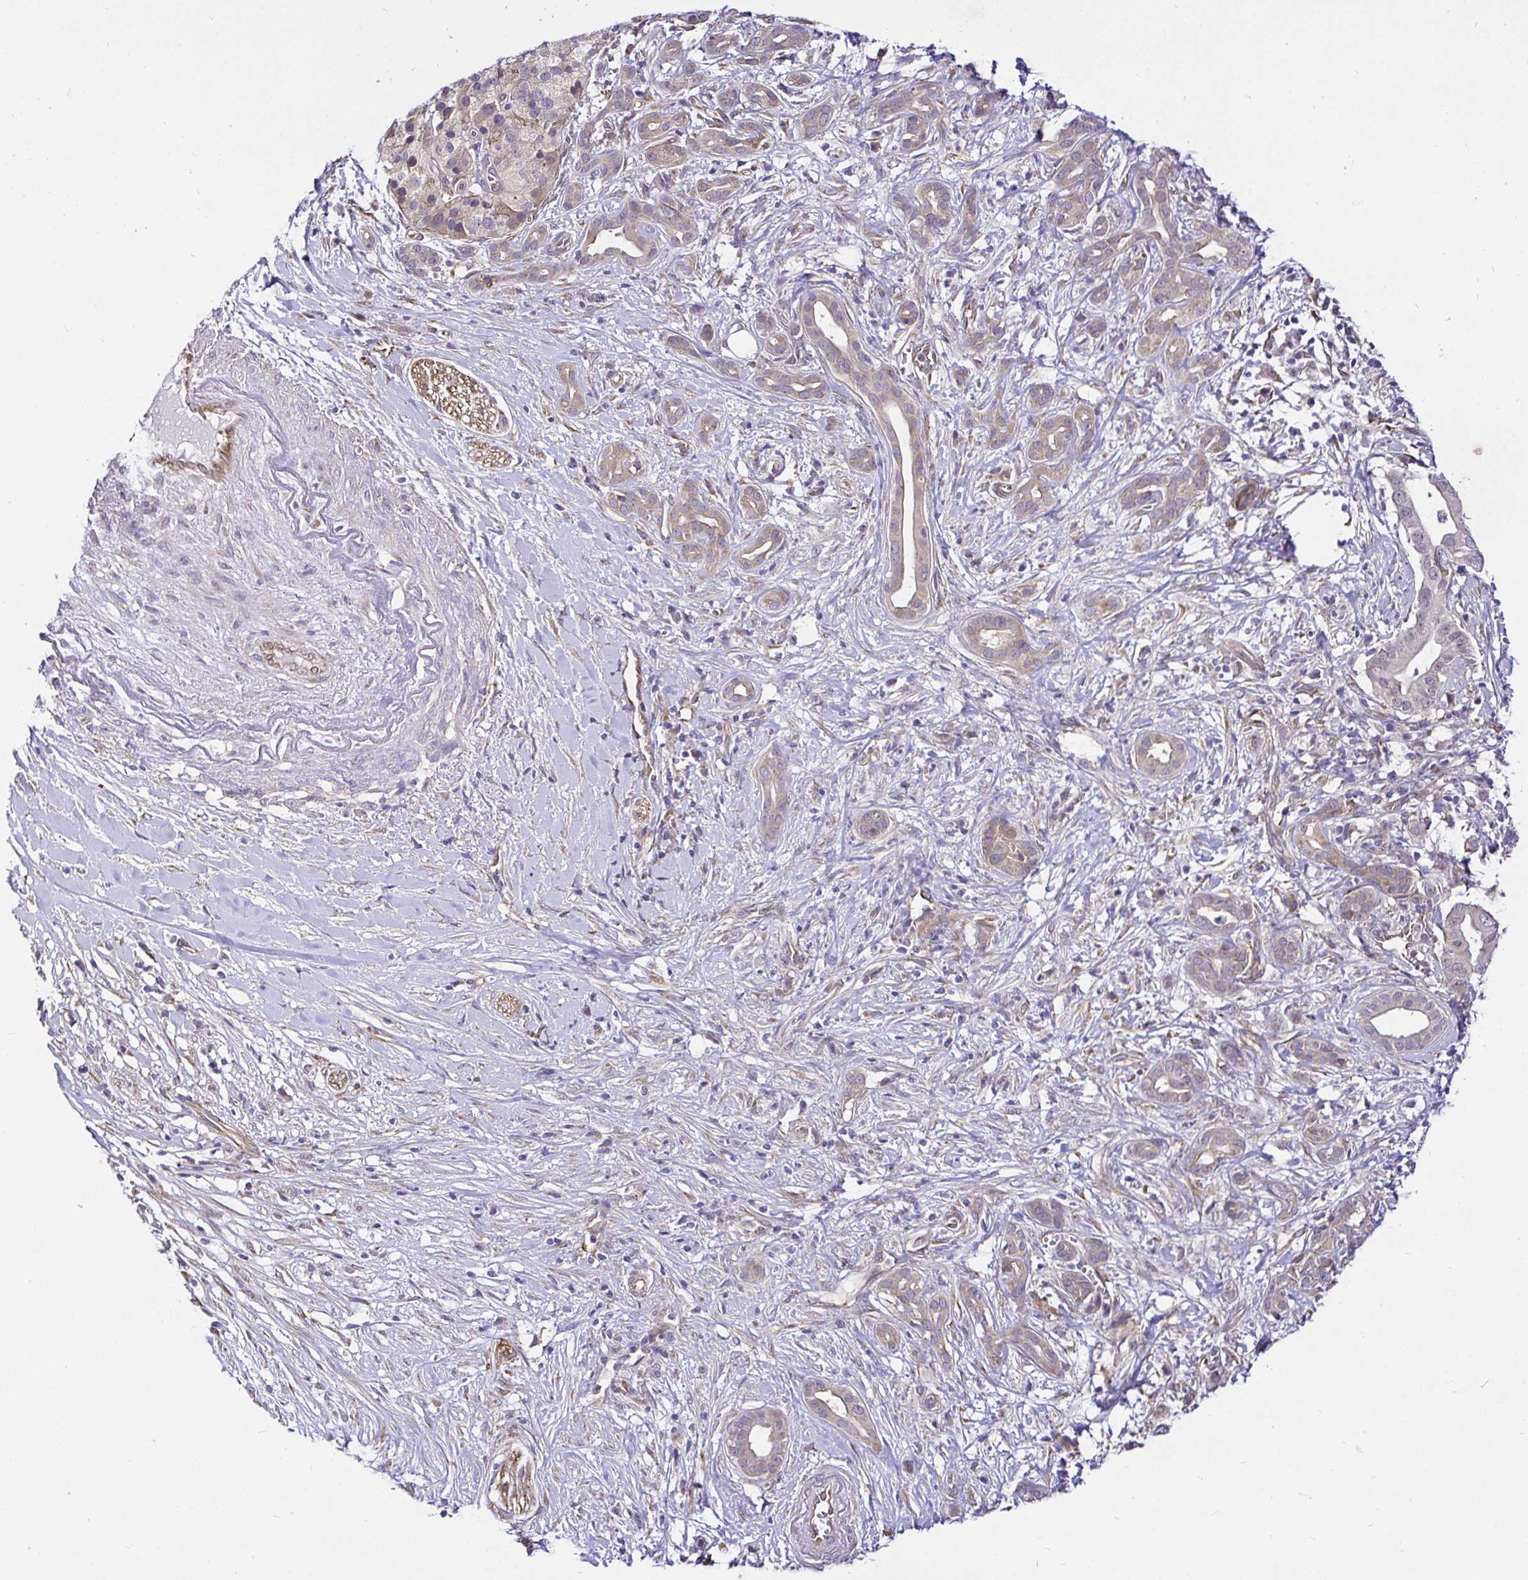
{"staining": {"intensity": "weak", "quantity": "25%-75%", "location": "cytoplasmic/membranous"}, "tissue": "pancreatic cancer", "cell_type": "Tumor cells", "image_type": "cancer", "snomed": [{"axis": "morphology", "description": "Adenocarcinoma, NOS"}, {"axis": "topography", "description": "Pancreas"}], "caption": "Immunohistochemical staining of human pancreatic adenocarcinoma exhibits low levels of weak cytoplasmic/membranous protein staining in about 25%-75% of tumor cells.", "gene": "CCDC122", "patient": {"sex": "male", "age": 61}}